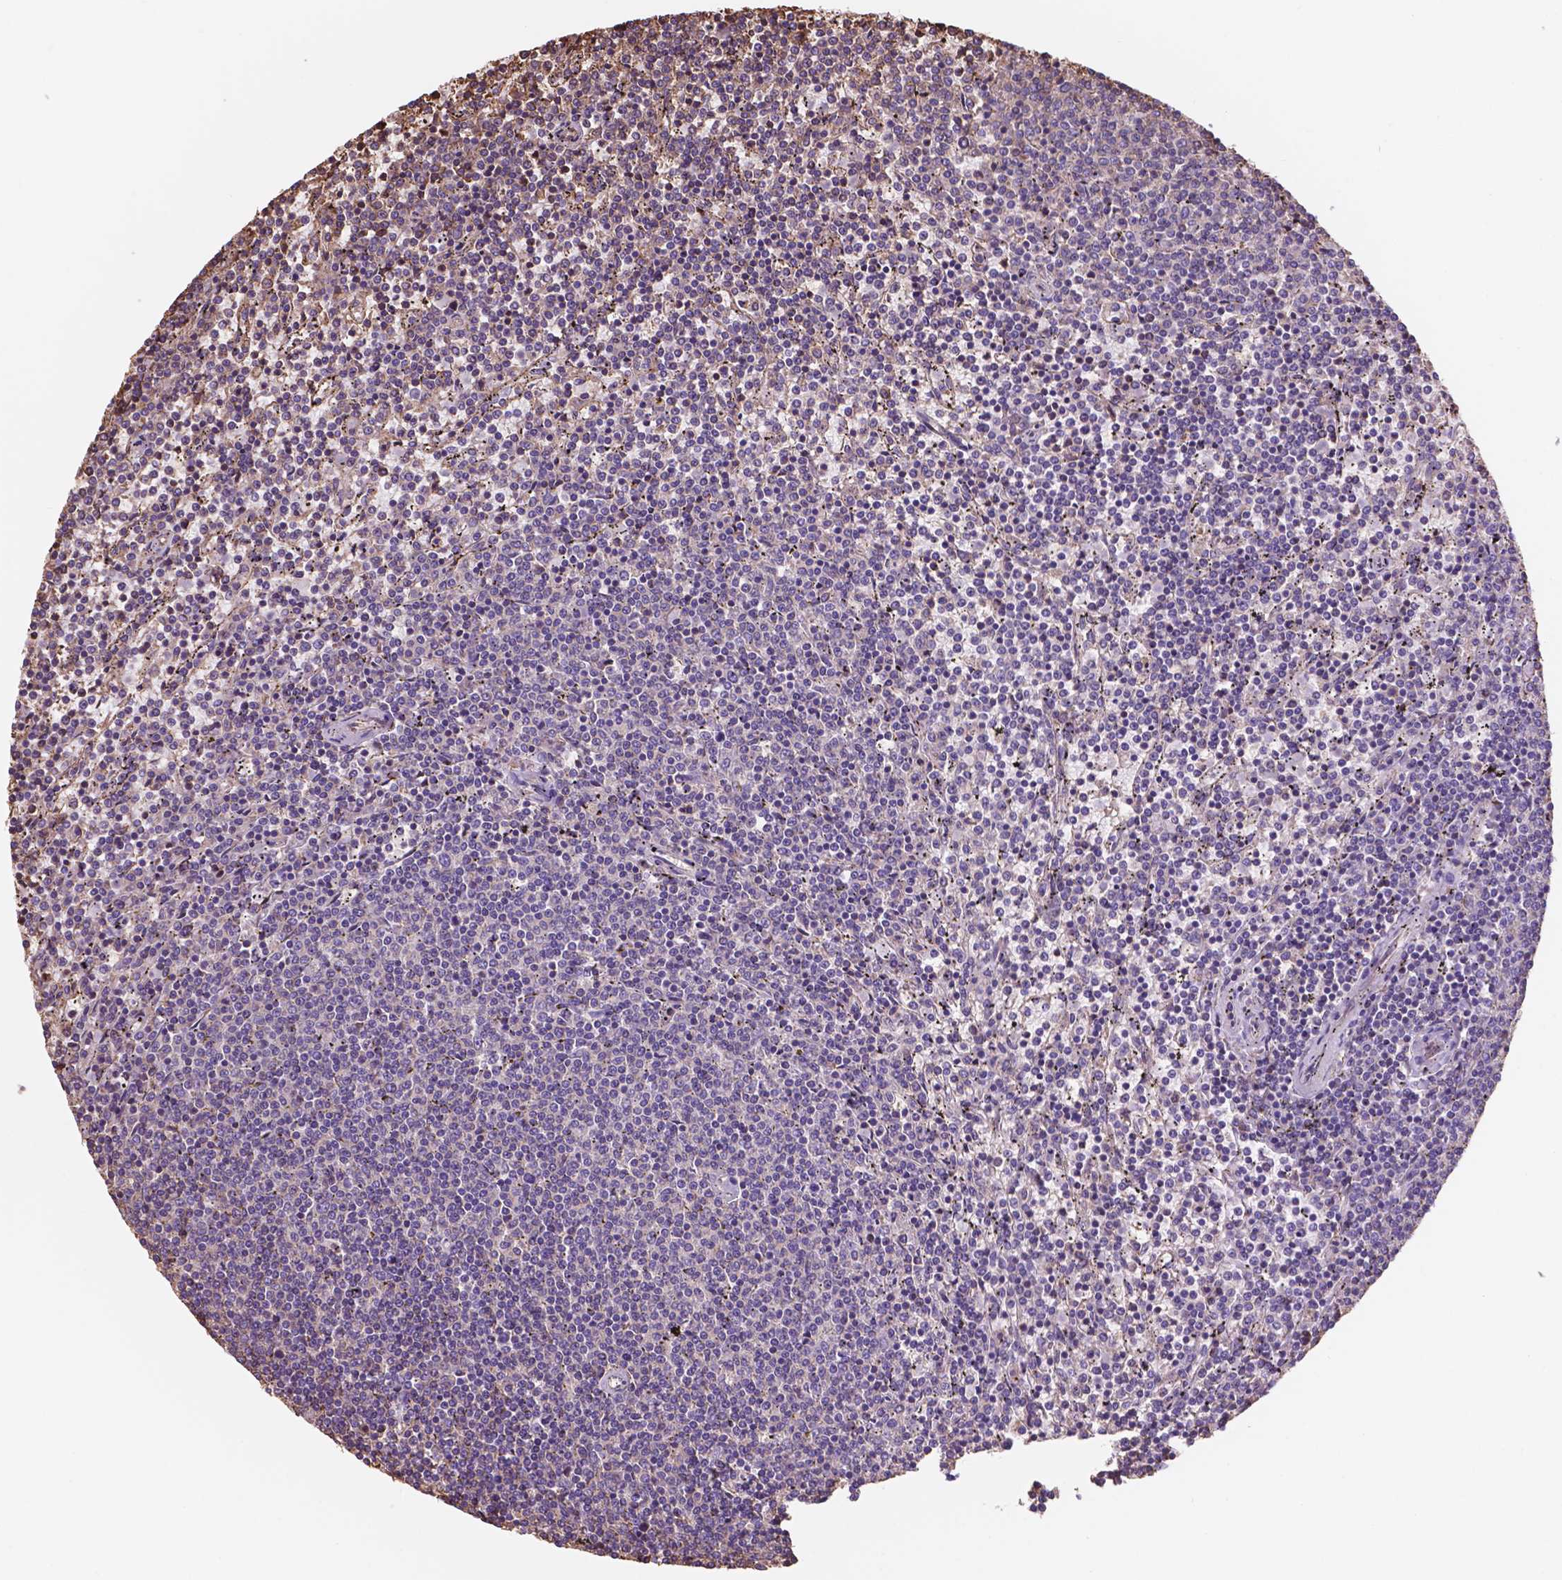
{"staining": {"intensity": "negative", "quantity": "none", "location": "none"}, "tissue": "lymphoma", "cell_type": "Tumor cells", "image_type": "cancer", "snomed": [{"axis": "morphology", "description": "Malignant lymphoma, non-Hodgkin's type, Low grade"}, {"axis": "topography", "description": "Spleen"}], "caption": "An IHC image of lymphoma is shown. There is no staining in tumor cells of lymphoma.", "gene": "NIPA2", "patient": {"sex": "female", "age": 50}}